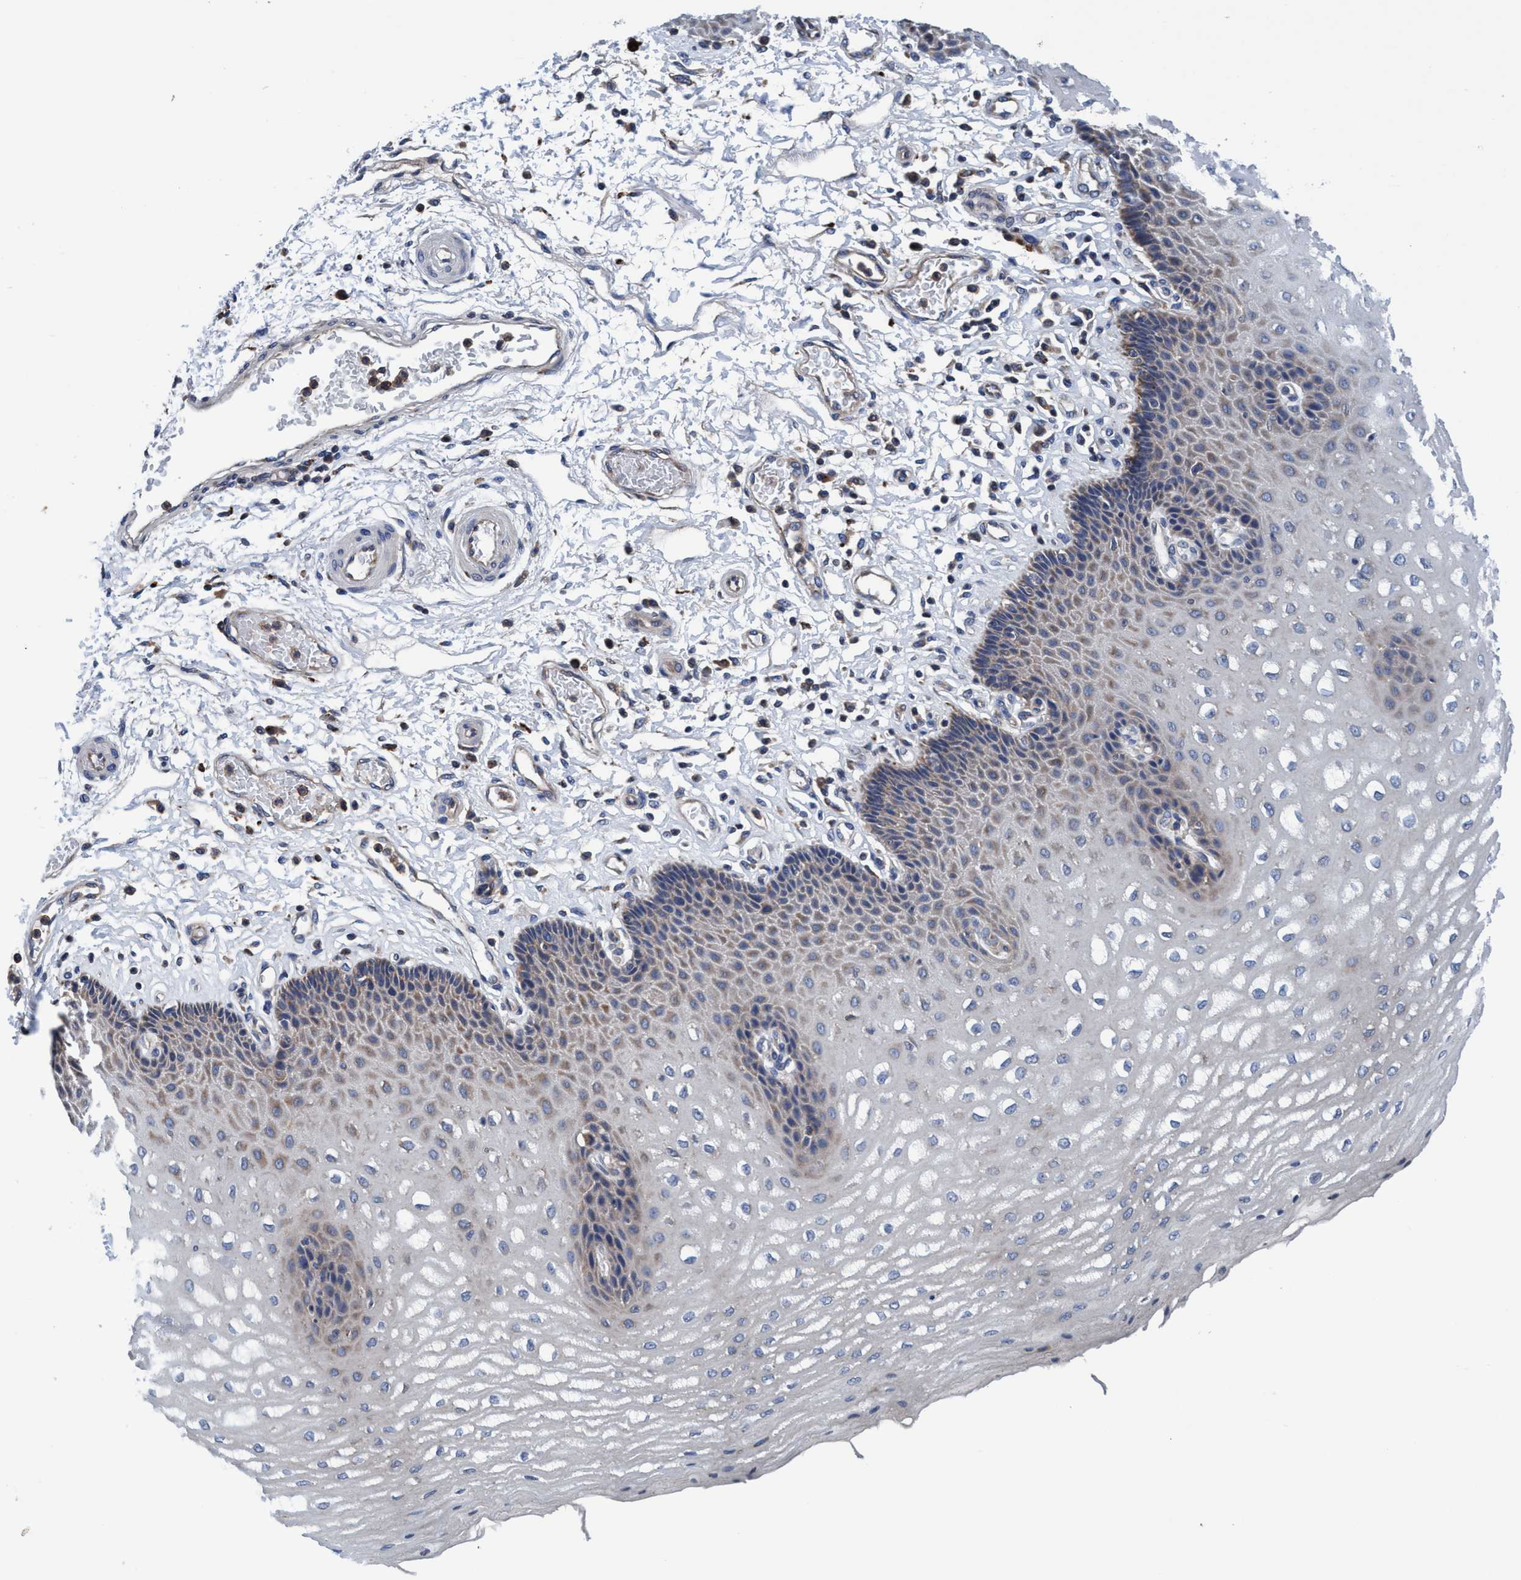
{"staining": {"intensity": "weak", "quantity": "25%-75%", "location": "cytoplasmic/membranous"}, "tissue": "esophagus", "cell_type": "Squamous epithelial cells", "image_type": "normal", "snomed": [{"axis": "morphology", "description": "Normal tissue, NOS"}, {"axis": "topography", "description": "Esophagus"}], "caption": "Approximately 25%-75% of squamous epithelial cells in normal esophagus demonstrate weak cytoplasmic/membranous protein positivity as visualized by brown immunohistochemical staining.", "gene": "ENDOG", "patient": {"sex": "male", "age": 54}}